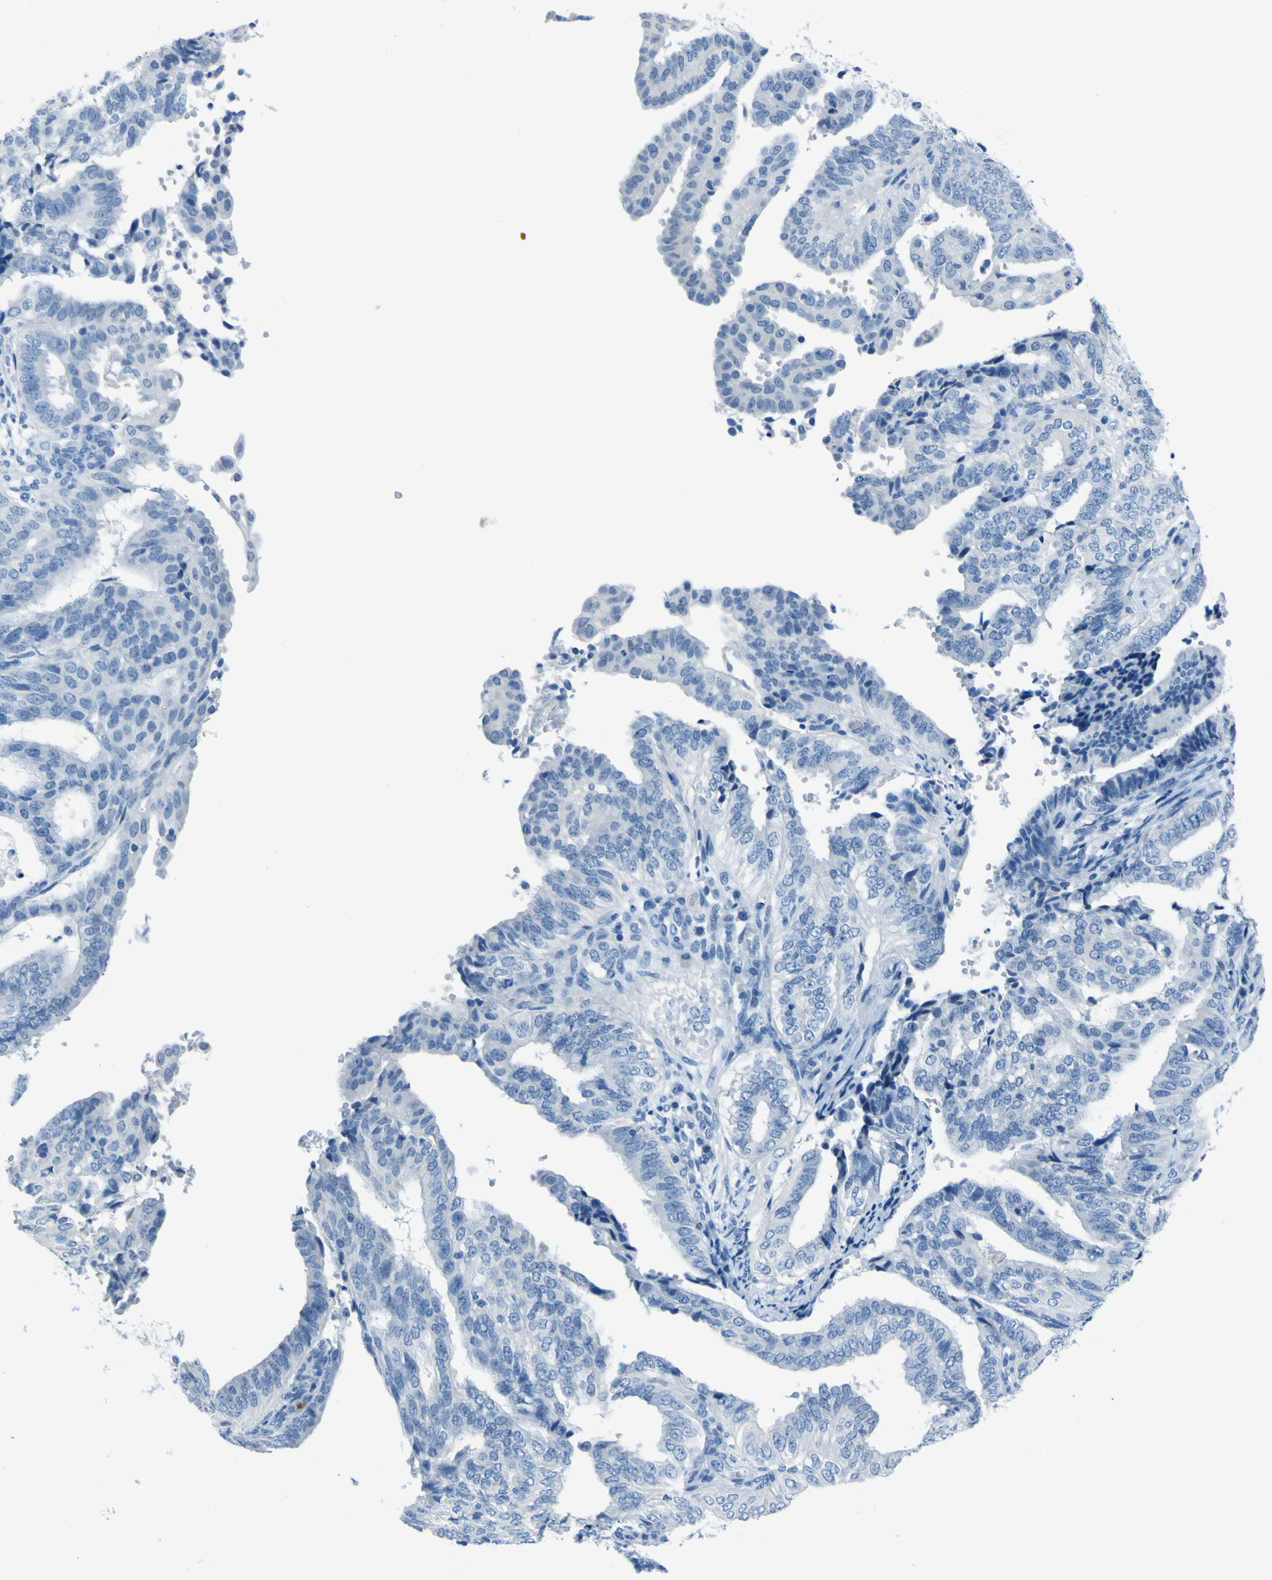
{"staining": {"intensity": "negative", "quantity": "none", "location": "none"}, "tissue": "endometrial cancer", "cell_type": "Tumor cells", "image_type": "cancer", "snomed": [{"axis": "morphology", "description": "Adenocarcinoma, NOS"}, {"axis": "topography", "description": "Endometrium"}], "caption": "Protein analysis of endometrial adenocarcinoma exhibits no significant expression in tumor cells.", "gene": "PHKG1", "patient": {"sex": "female", "age": 58}}